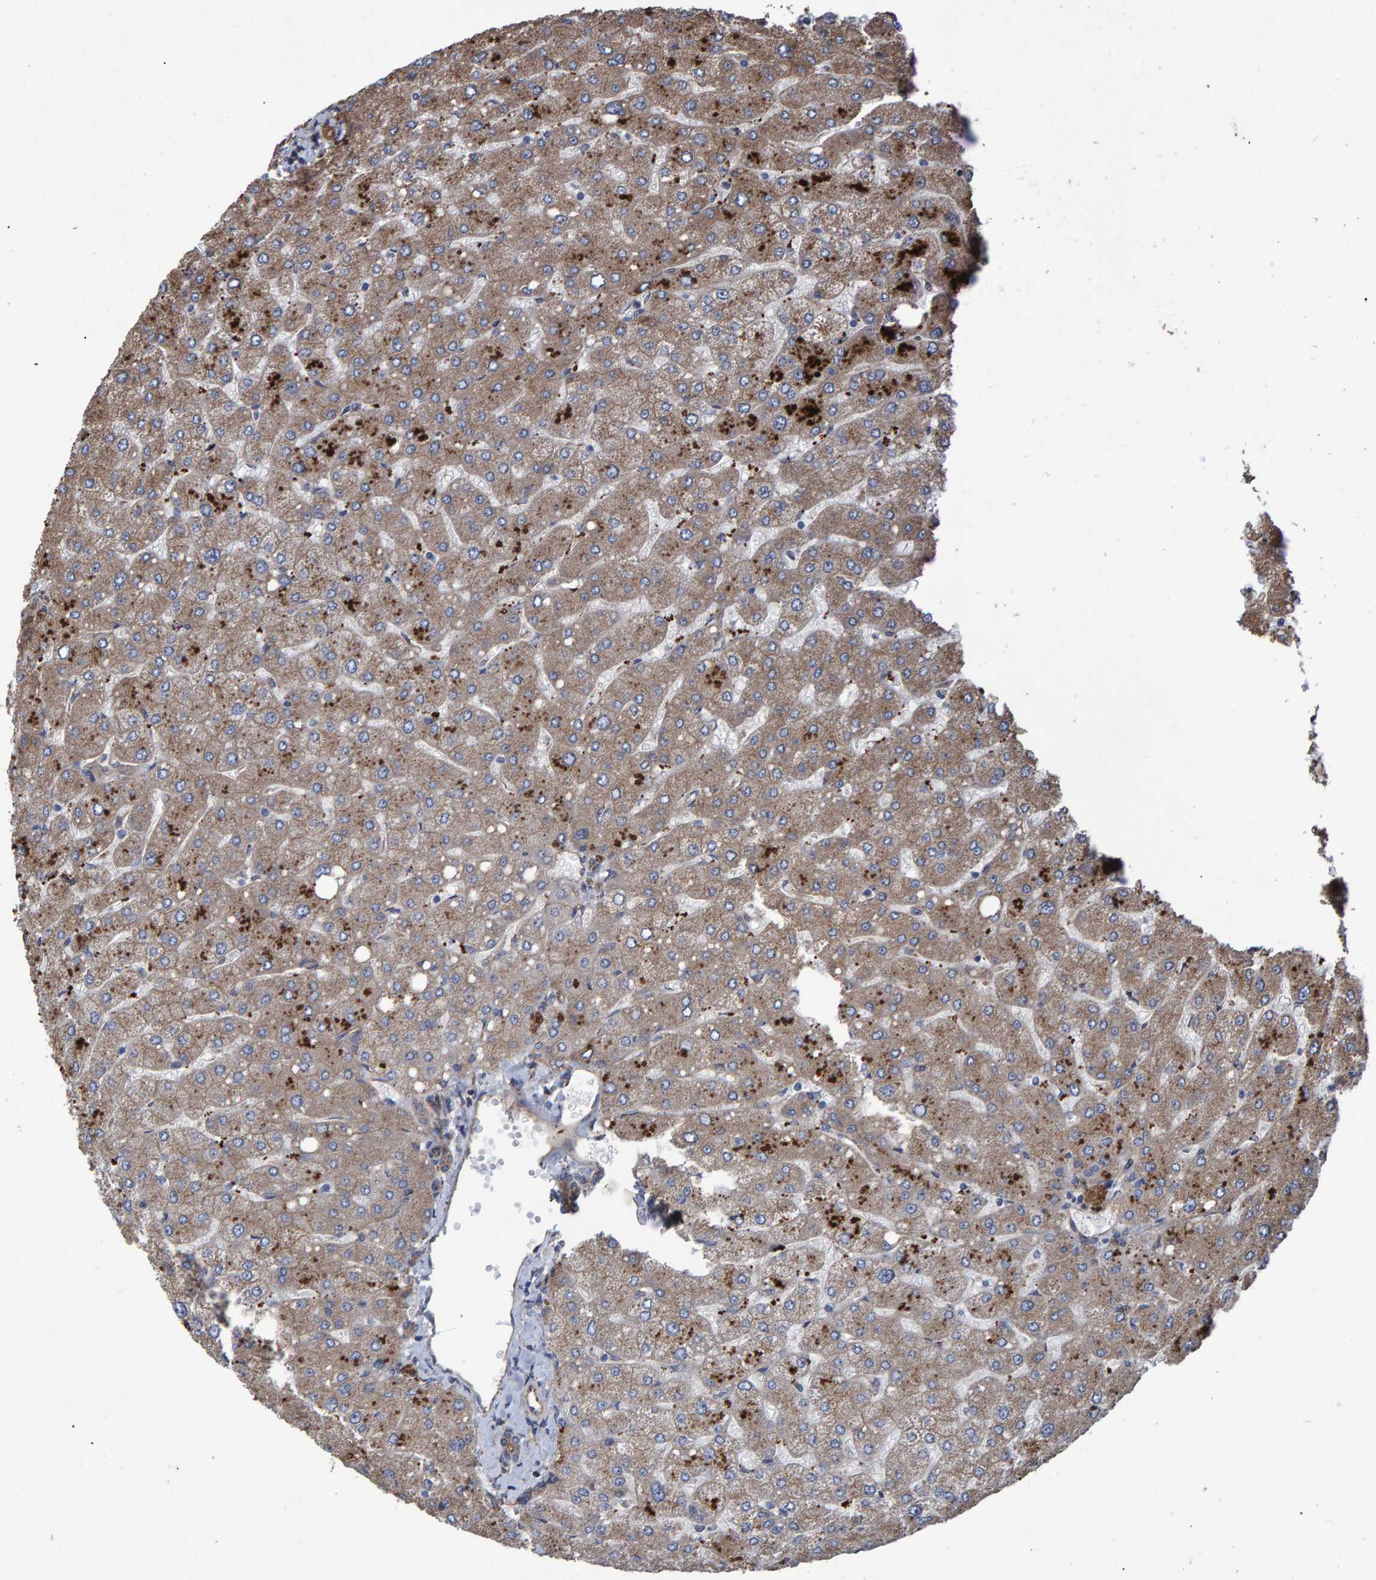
{"staining": {"intensity": "moderate", "quantity": ">75%", "location": "cytoplasmic/membranous"}, "tissue": "liver", "cell_type": "Cholangiocytes", "image_type": "normal", "snomed": [{"axis": "morphology", "description": "Normal tissue, NOS"}, {"axis": "topography", "description": "Liver"}], "caption": "Approximately >75% of cholangiocytes in normal human liver reveal moderate cytoplasmic/membranous protein positivity as visualized by brown immunohistochemical staining.", "gene": "TRIM68", "patient": {"sex": "male", "age": 55}}